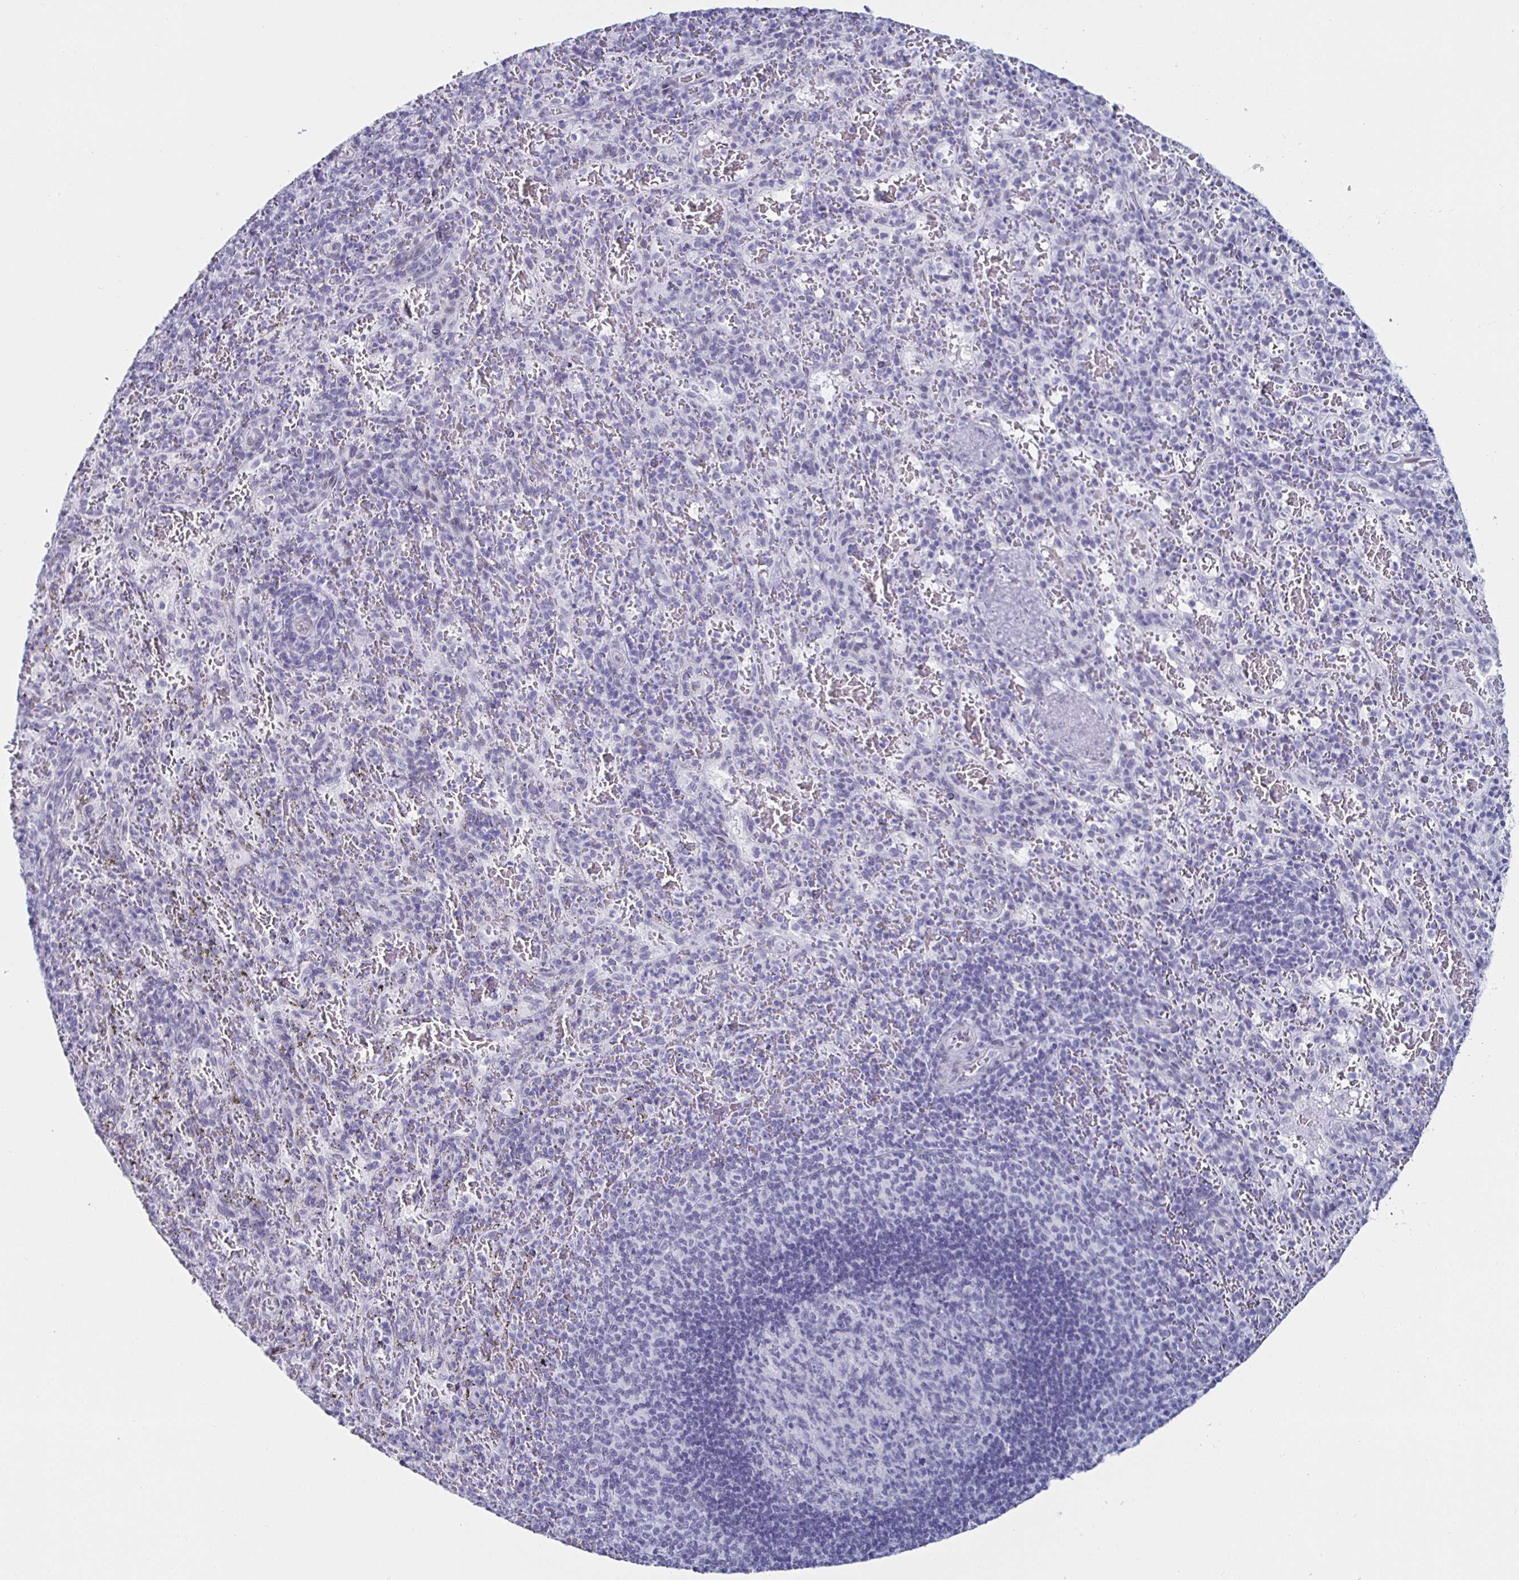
{"staining": {"intensity": "negative", "quantity": "none", "location": "none"}, "tissue": "spleen", "cell_type": "Cells in red pulp", "image_type": "normal", "snomed": [{"axis": "morphology", "description": "Normal tissue, NOS"}, {"axis": "topography", "description": "Spleen"}], "caption": "This image is of unremarkable spleen stained with immunohistochemistry to label a protein in brown with the nuclei are counter-stained blue. There is no positivity in cells in red pulp. (DAB (3,3'-diaminobenzidine) immunohistochemistry with hematoxylin counter stain).", "gene": "KRT4", "patient": {"sex": "male", "age": 57}}